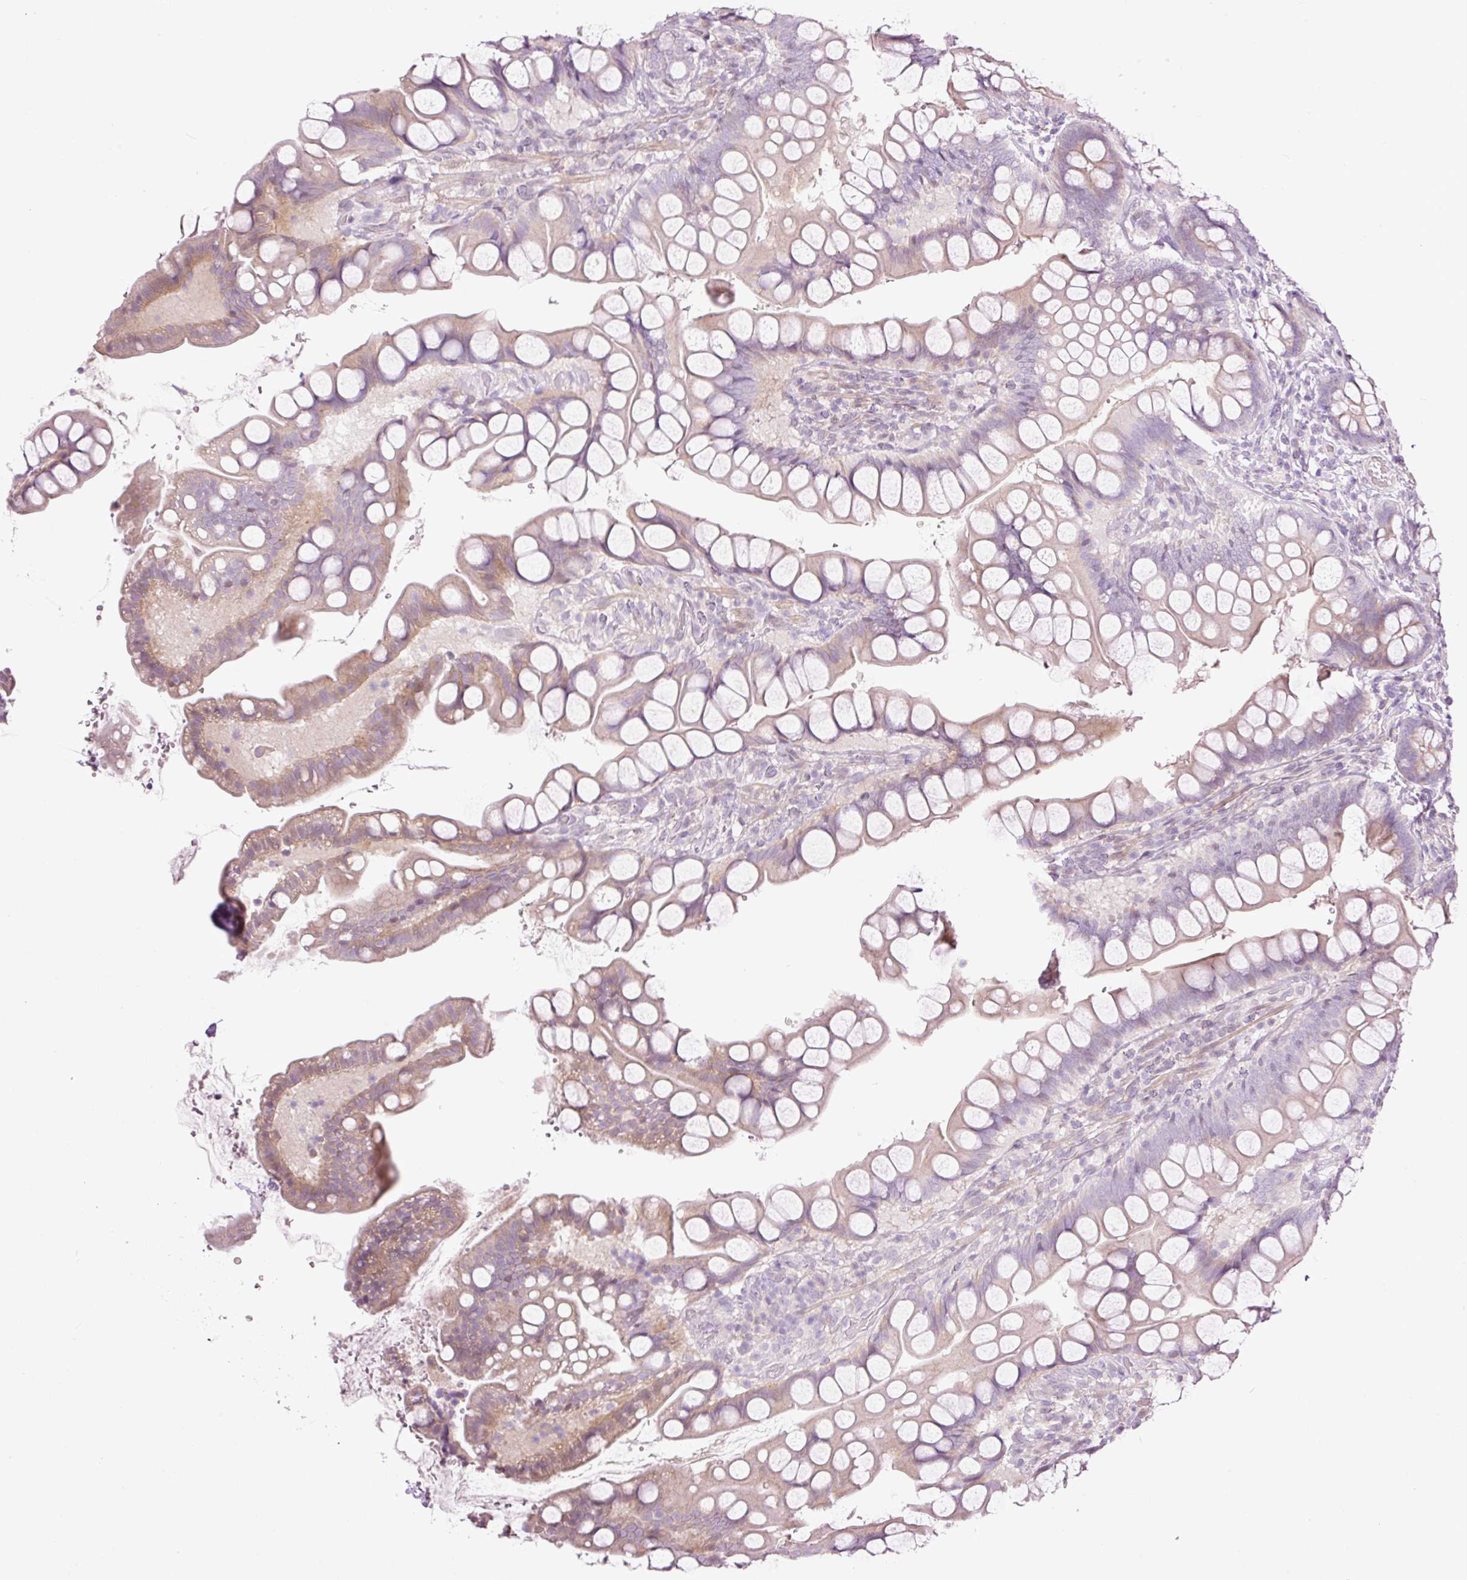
{"staining": {"intensity": "weak", "quantity": "25%-75%", "location": "cytoplasmic/membranous"}, "tissue": "small intestine", "cell_type": "Glandular cells", "image_type": "normal", "snomed": [{"axis": "morphology", "description": "Normal tissue, NOS"}, {"axis": "topography", "description": "Small intestine"}], "caption": "A high-resolution photomicrograph shows immunohistochemistry (IHC) staining of normal small intestine, which reveals weak cytoplasmic/membranous expression in approximately 25%-75% of glandular cells. The protein is stained brown, and the nuclei are stained in blue (DAB IHC with brightfield microscopy, high magnification).", "gene": "FCRL4", "patient": {"sex": "male", "age": 70}}